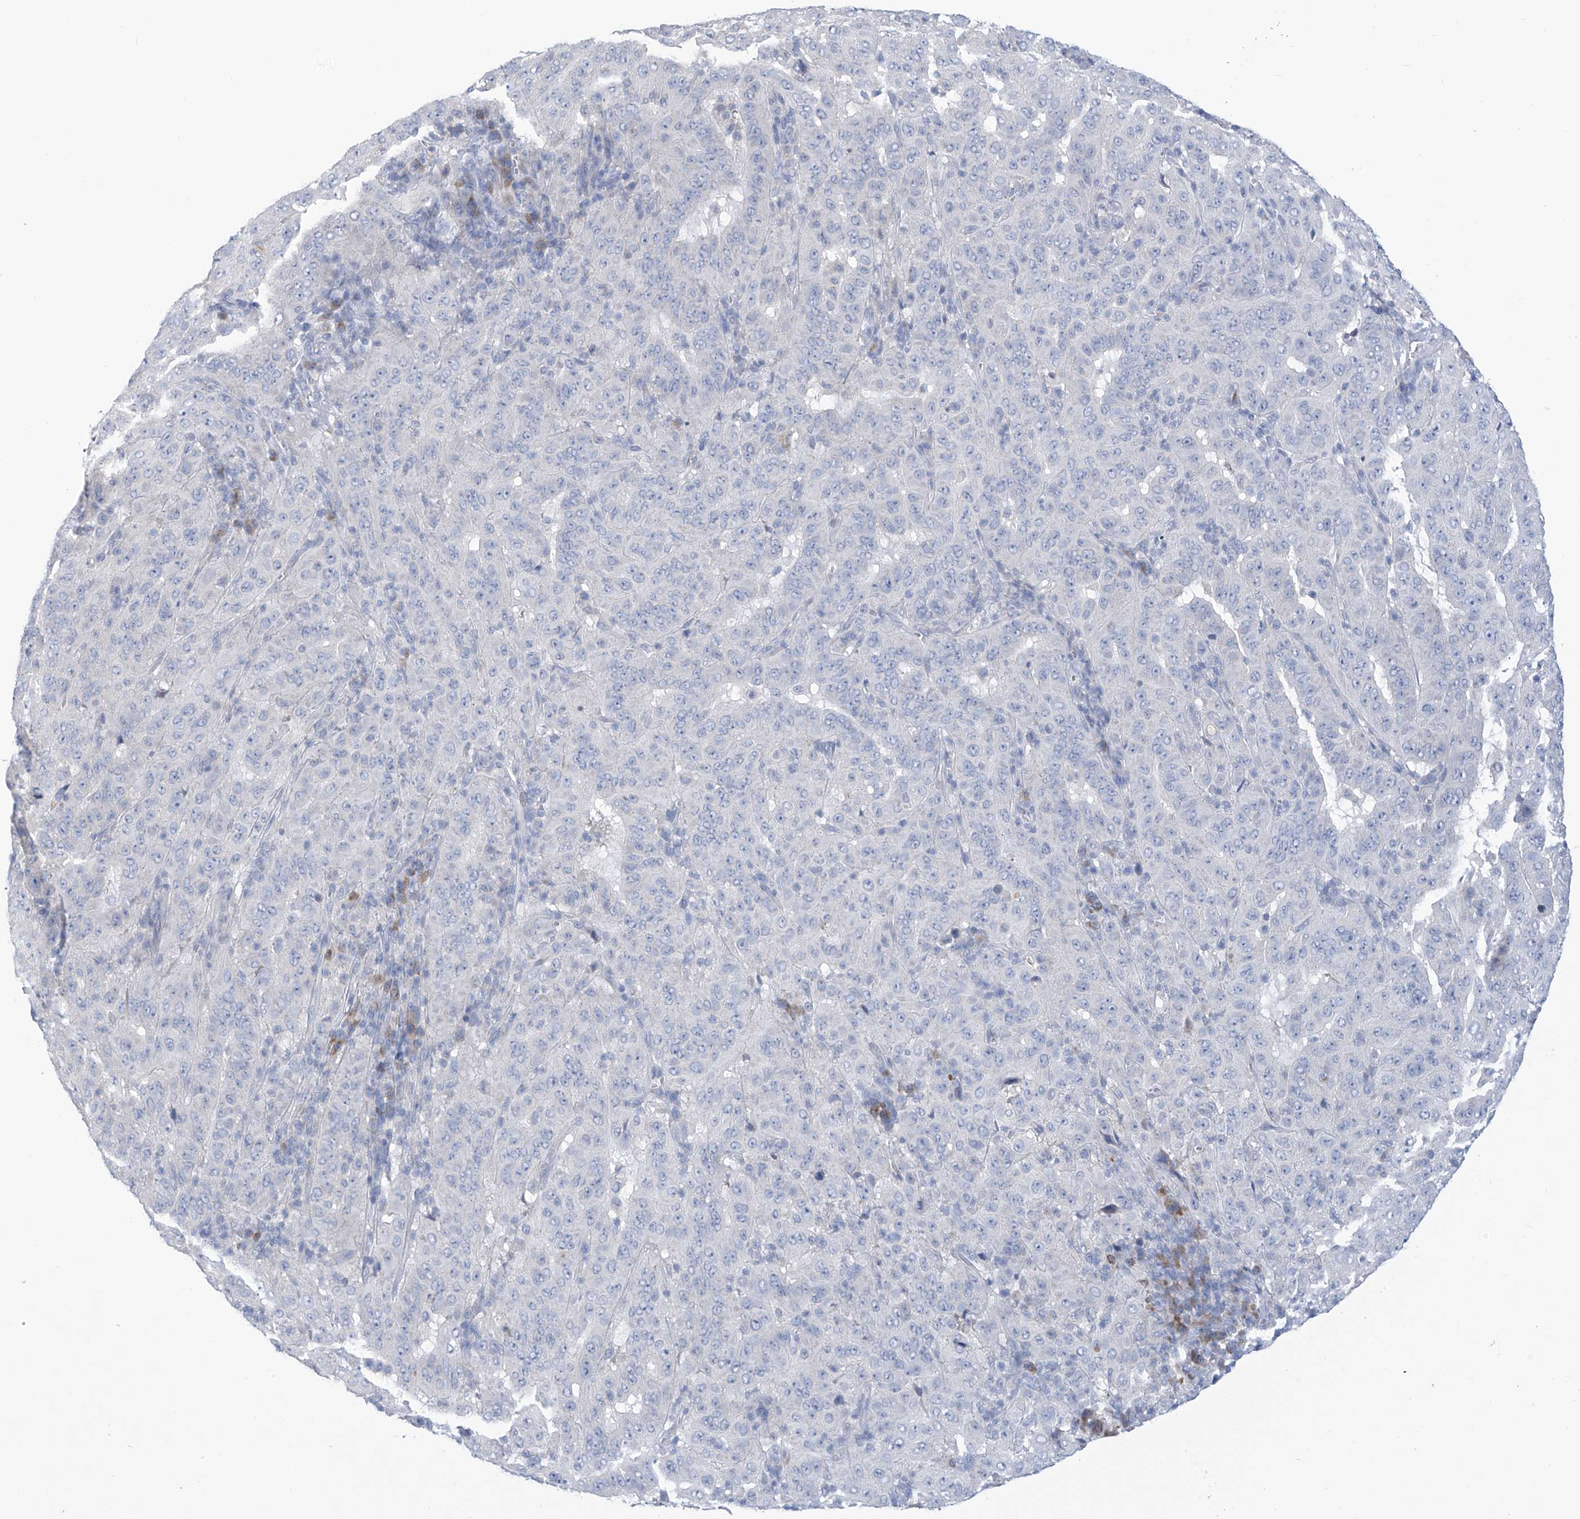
{"staining": {"intensity": "weak", "quantity": "<25%", "location": "cytoplasmic/membranous"}, "tissue": "pancreatic cancer", "cell_type": "Tumor cells", "image_type": "cancer", "snomed": [{"axis": "morphology", "description": "Adenocarcinoma, NOS"}, {"axis": "topography", "description": "Pancreas"}], "caption": "Tumor cells are negative for protein expression in human pancreatic cancer (adenocarcinoma). (DAB immunohistochemistry (IHC) visualized using brightfield microscopy, high magnification).", "gene": "SLCO4A1", "patient": {"sex": "male", "age": 63}}